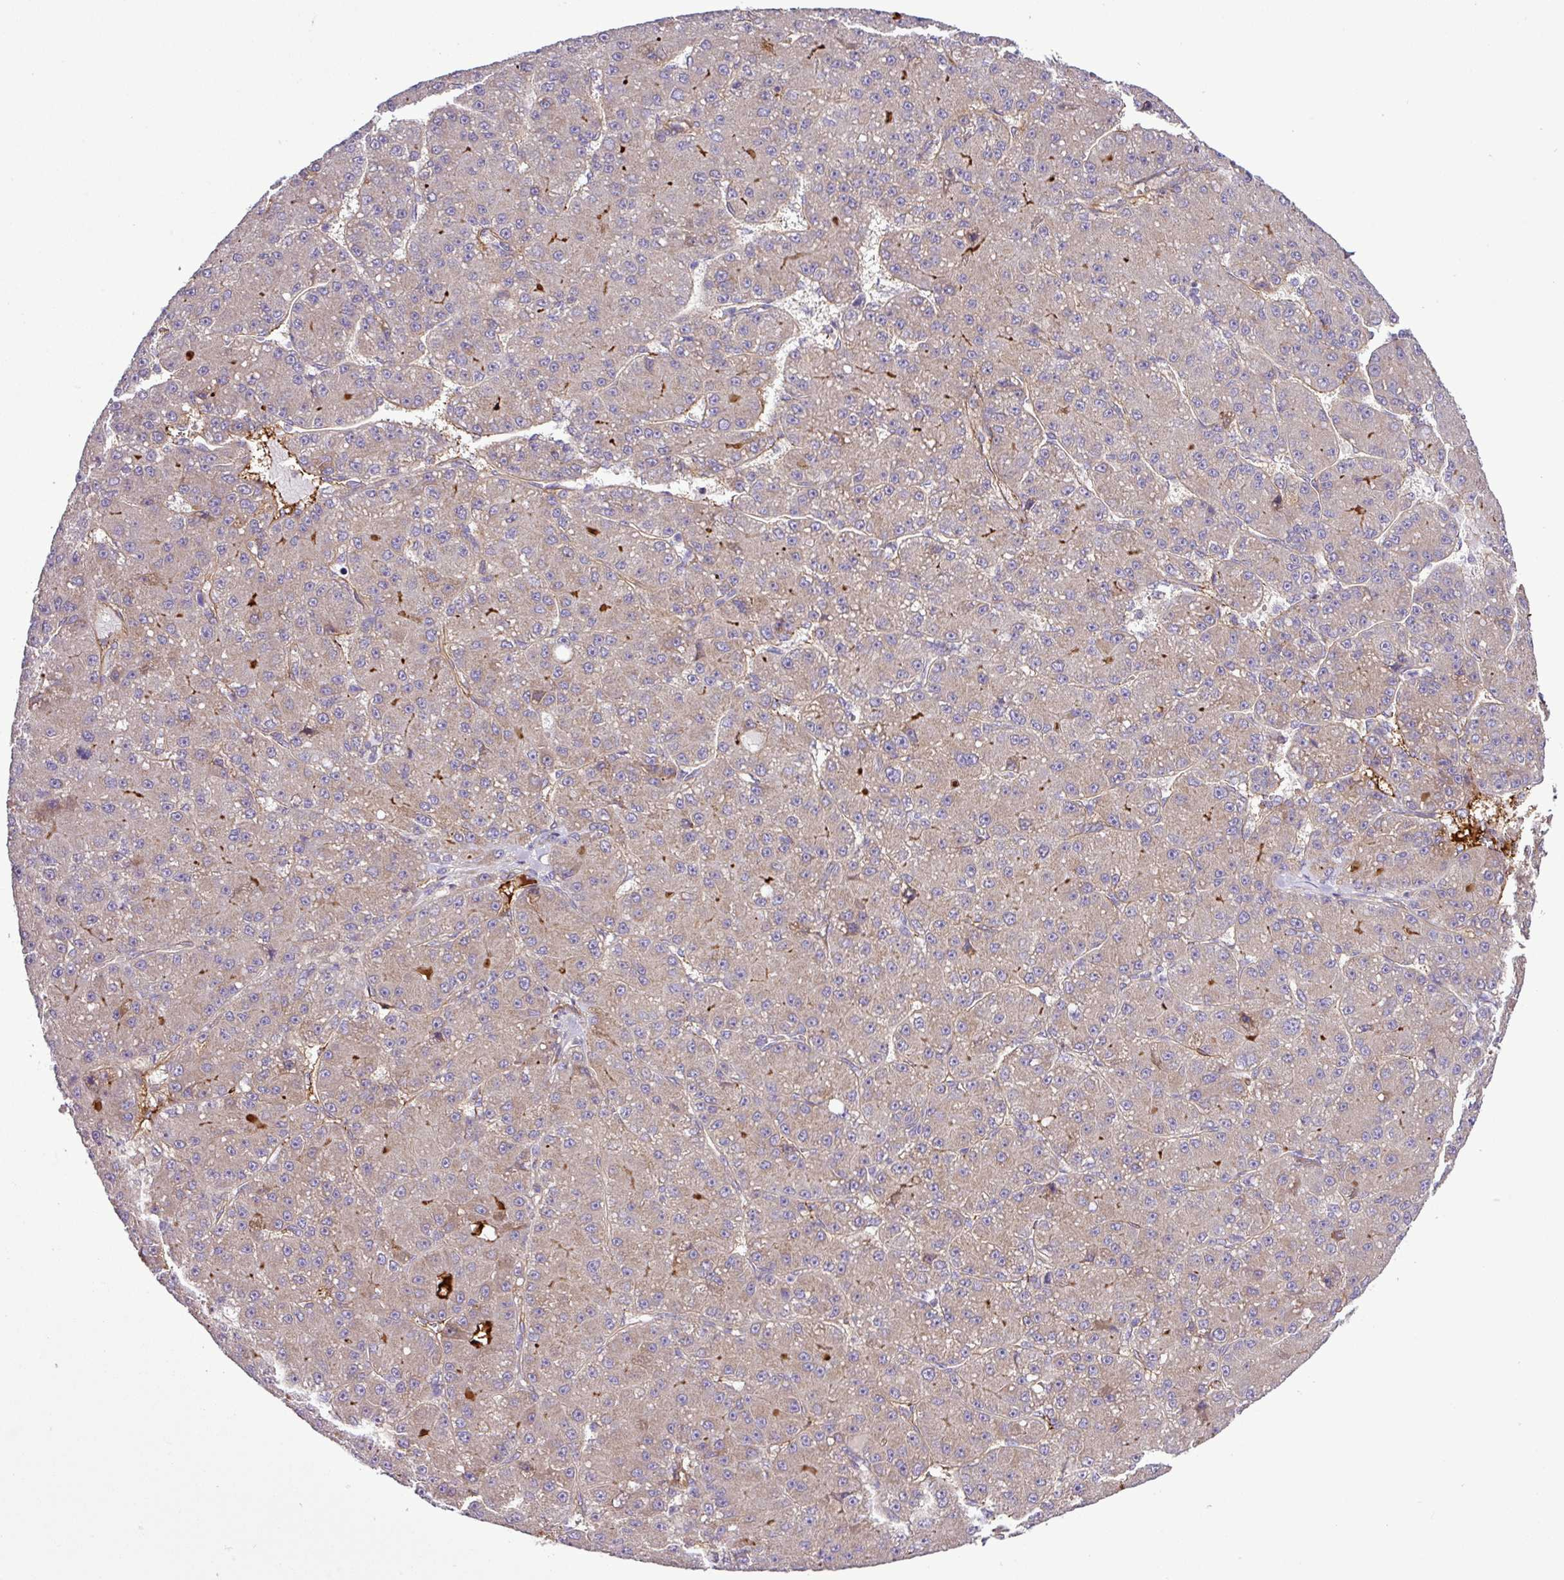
{"staining": {"intensity": "weak", "quantity": "25%-75%", "location": "cytoplasmic/membranous"}, "tissue": "liver cancer", "cell_type": "Tumor cells", "image_type": "cancer", "snomed": [{"axis": "morphology", "description": "Carcinoma, Hepatocellular, NOS"}, {"axis": "topography", "description": "Liver"}], "caption": "Immunohistochemical staining of liver hepatocellular carcinoma demonstrates weak cytoplasmic/membranous protein expression in about 25%-75% of tumor cells.", "gene": "CWH43", "patient": {"sex": "male", "age": 67}}